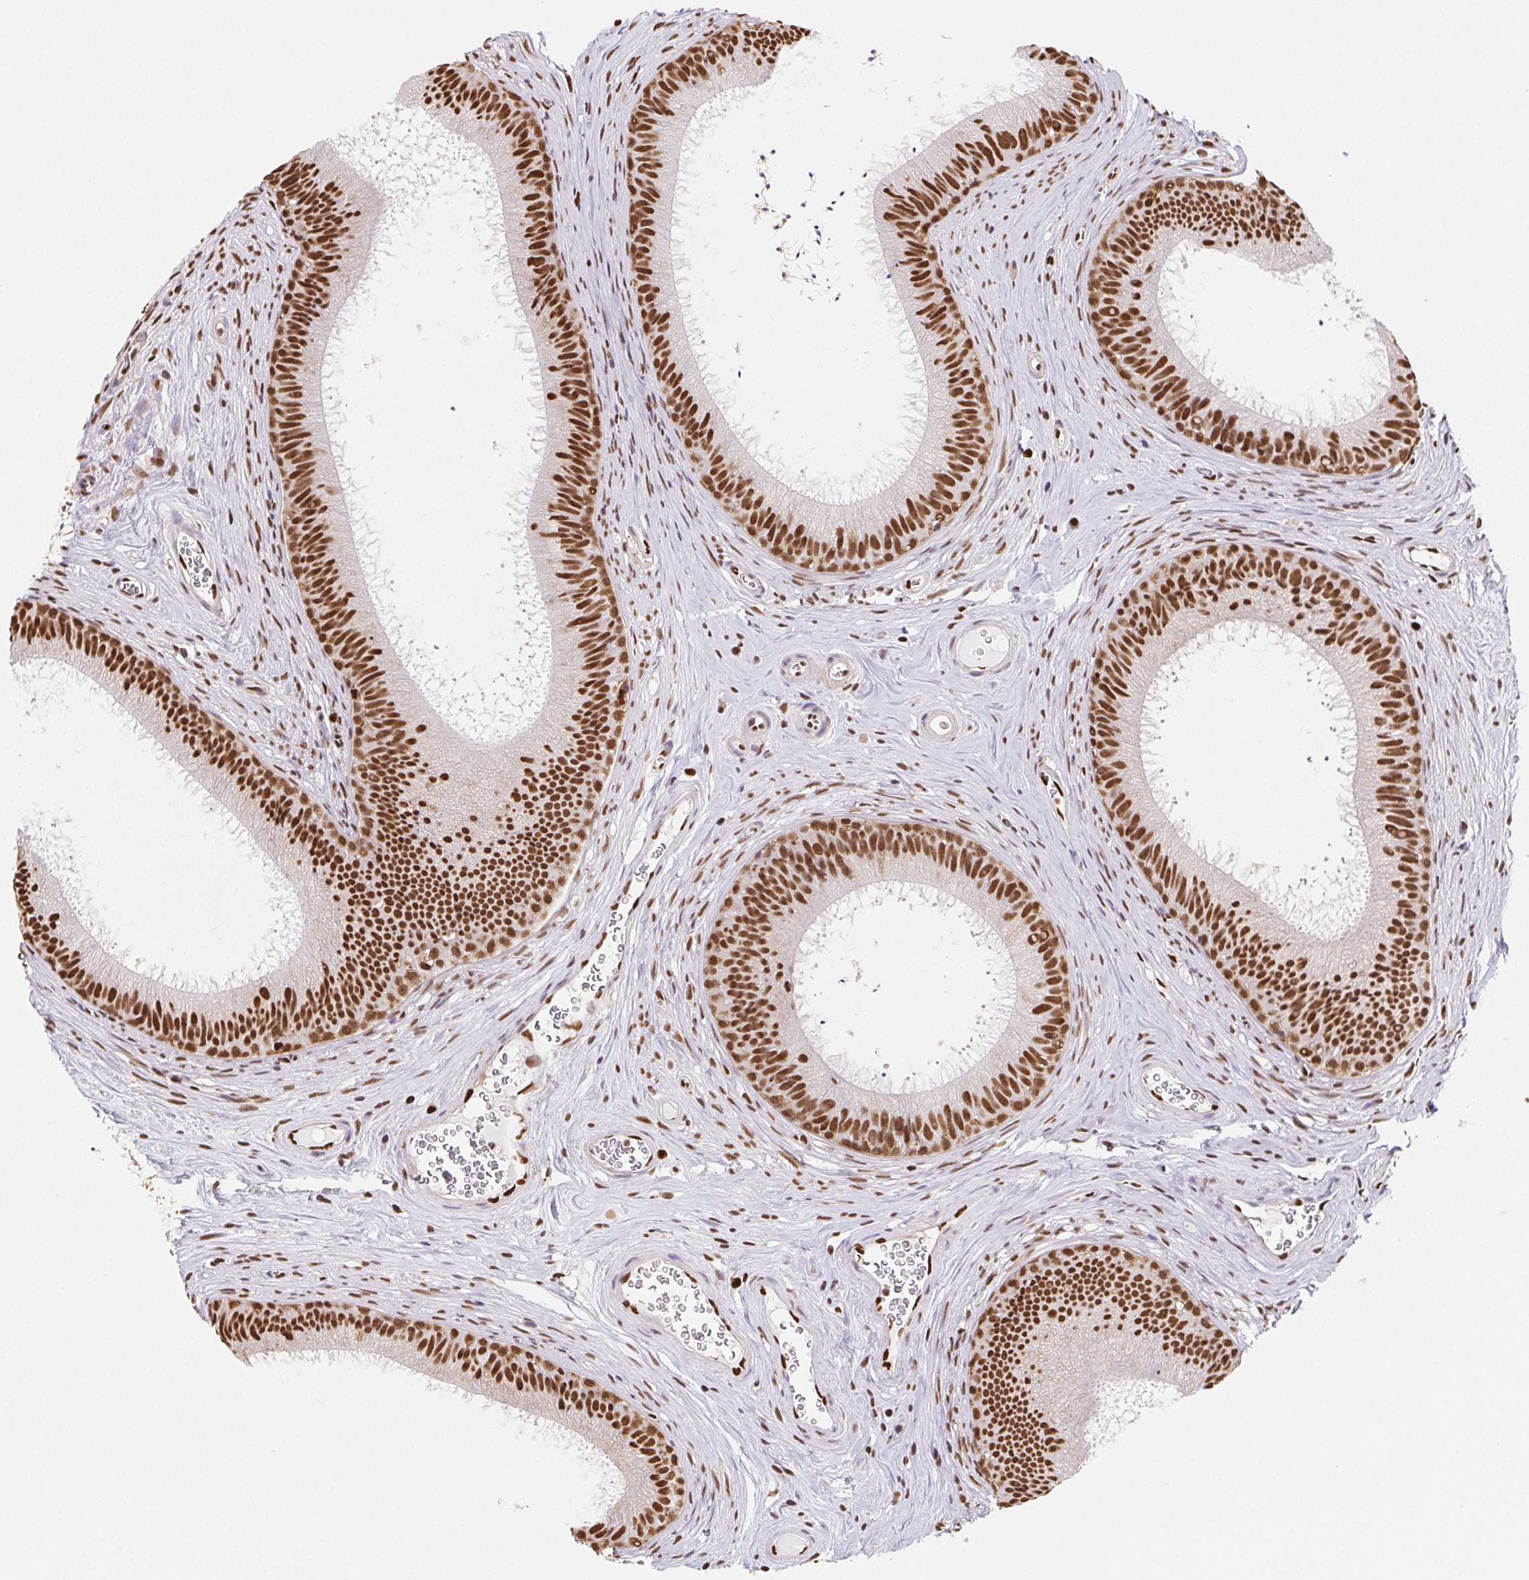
{"staining": {"intensity": "strong", "quantity": ">75%", "location": "nuclear"}, "tissue": "epididymis", "cell_type": "Glandular cells", "image_type": "normal", "snomed": [{"axis": "morphology", "description": "Normal tissue, NOS"}, {"axis": "topography", "description": "Epididymis"}], "caption": "IHC histopathology image of benign epididymis: epididymis stained using IHC demonstrates high levels of strong protein expression localized specifically in the nuclear of glandular cells, appearing as a nuclear brown color.", "gene": "SETSIP", "patient": {"sex": "male", "age": 24}}